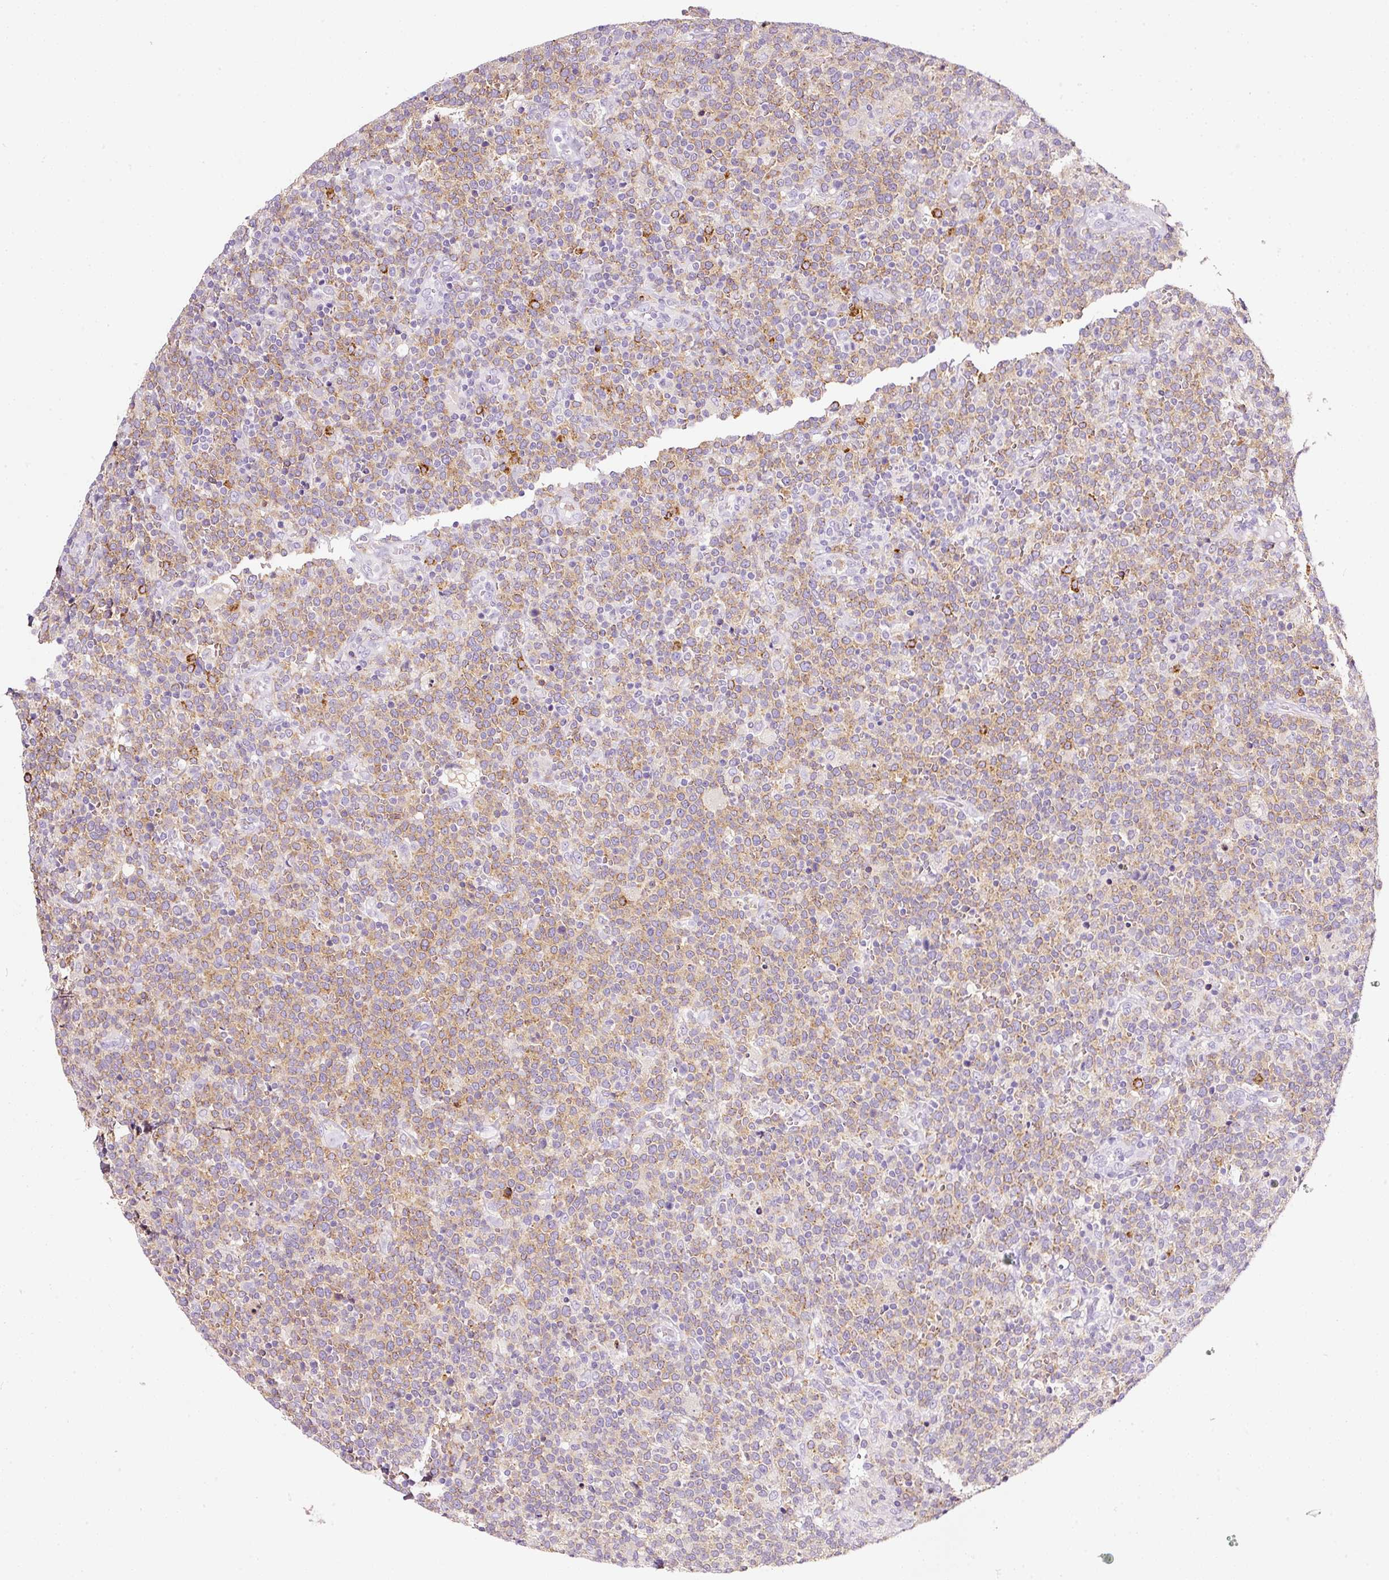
{"staining": {"intensity": "weak", "quantity": "25%-75%", "location": "cytoplasmic/membranous"}, "tissue": "lymphoma", "cell_type": "Tumor cells", "image_type": "cancer", "snomed": [{"axis": "morphology", "description": "Malignant lymphoma, non-Hodgkin's type, High grade"}, {"axis": "topography", "description": "Lymph node"}], "caption": "Immunohistochemistry (IHC) of human malignant lymphoma, non-Hodgkin's type (high-grade) reveals low levels of weak cytoplasmic/membranous positivity in about 25%-75% of tumor cells. The staining was performed using DAB to visualize the protein expression in brown, while the nuclei were stained in blue with hematoxylin (Magnification: 20x).", "gene": "CYB561A3", "patient": {"sex": "male", "age": 61}}